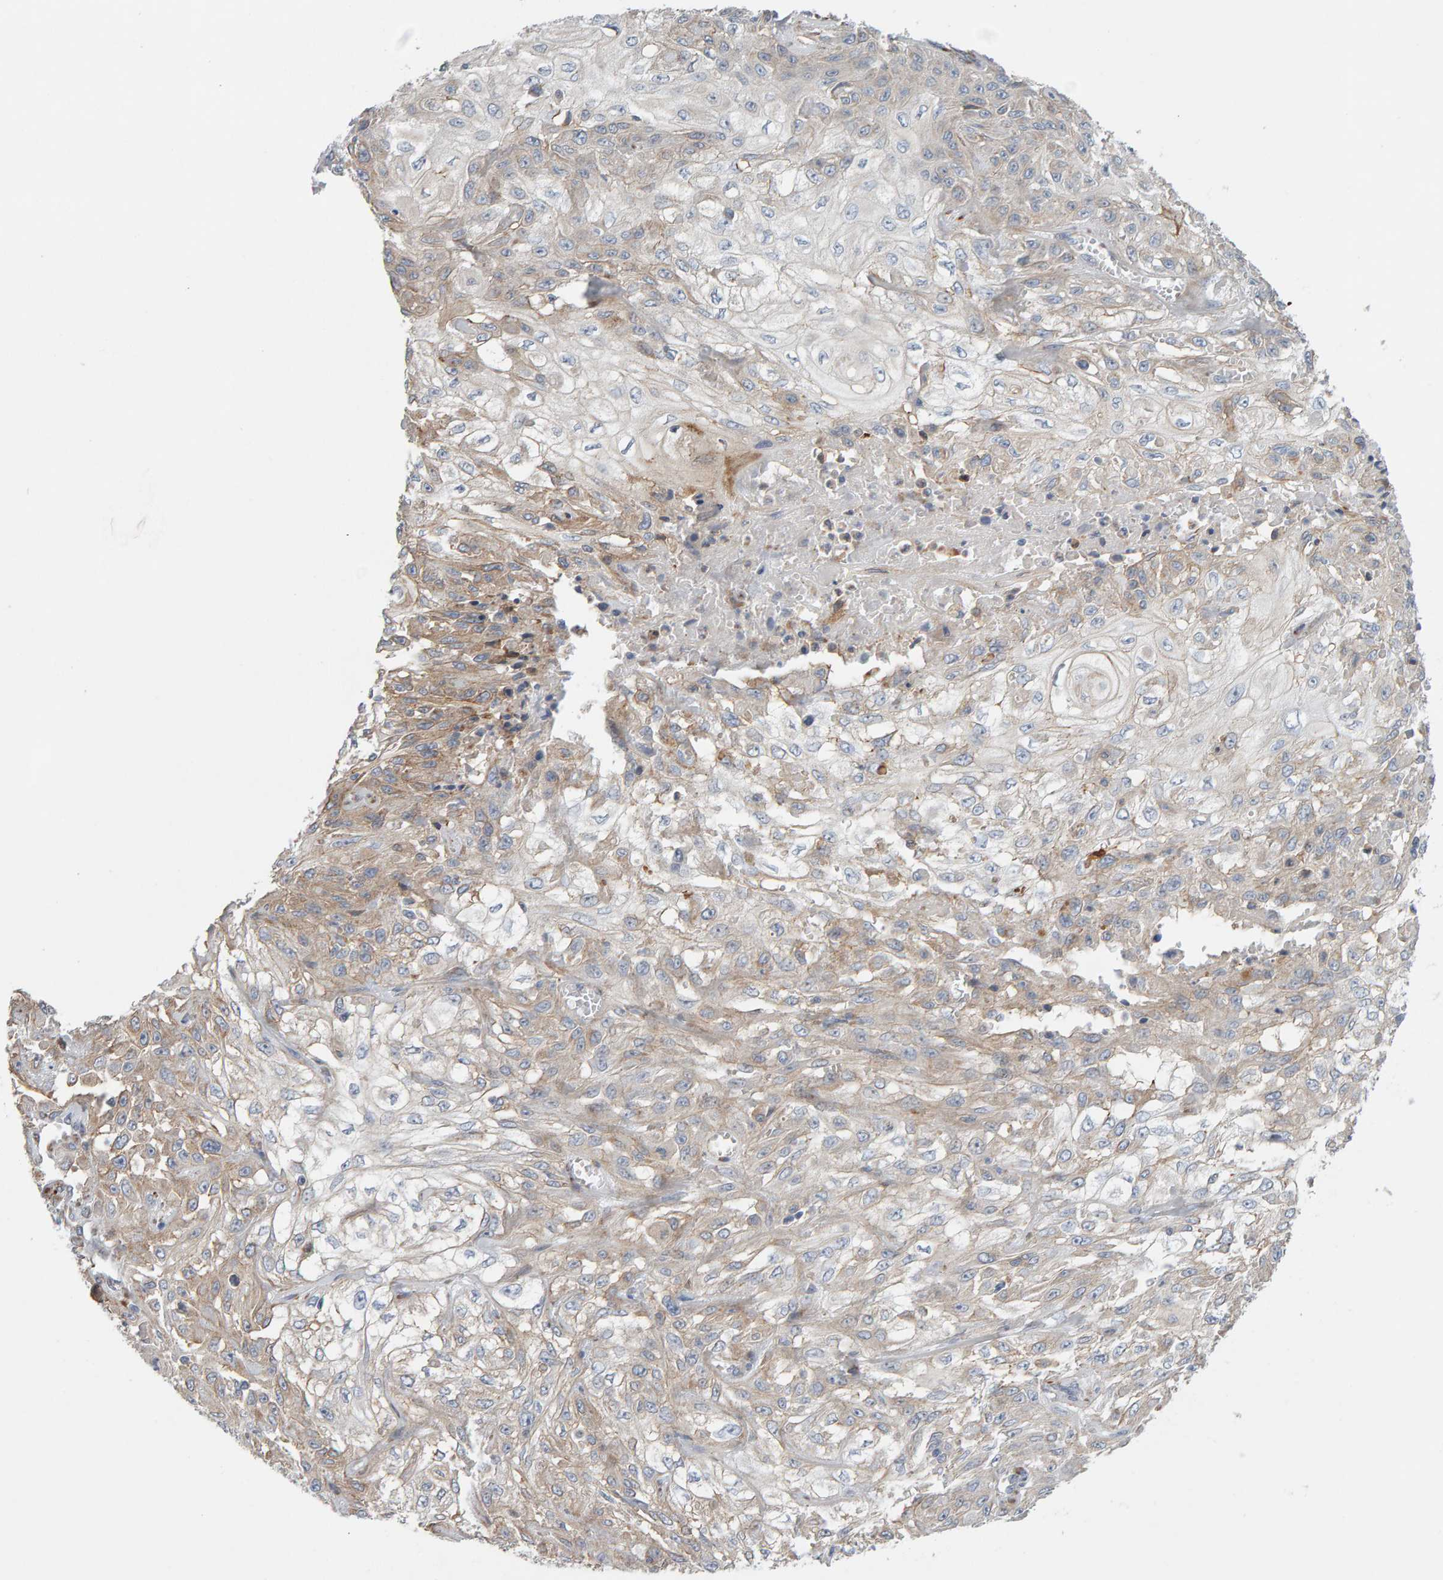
{"staining": {"intensity": "weak", "quantity": ">75%", "location": "cytoplasmic/membranous"}, "tissue": "skin cancer", "cell_type": "Tumor cells", "image_type": "cancer", "snomed": [{"axis": "morphology", "description": "Squamous cell carcinoma, NOS"}, {"axis": "morphology", "description": "Squamous cell carcinoma, metastatic, NOS"}, {"axis": "topography", "description": "Skin"}, {"axis": "topography", "description": "Lymph node"}], "caption": "Skin cancer was stained to show a protein in brown. There is low levels of weak cytoplasmic/membranous expression in about >75% of tumor cells.", "gene": "ENGASE", "patient": {"sex": "male", "age": 75}}